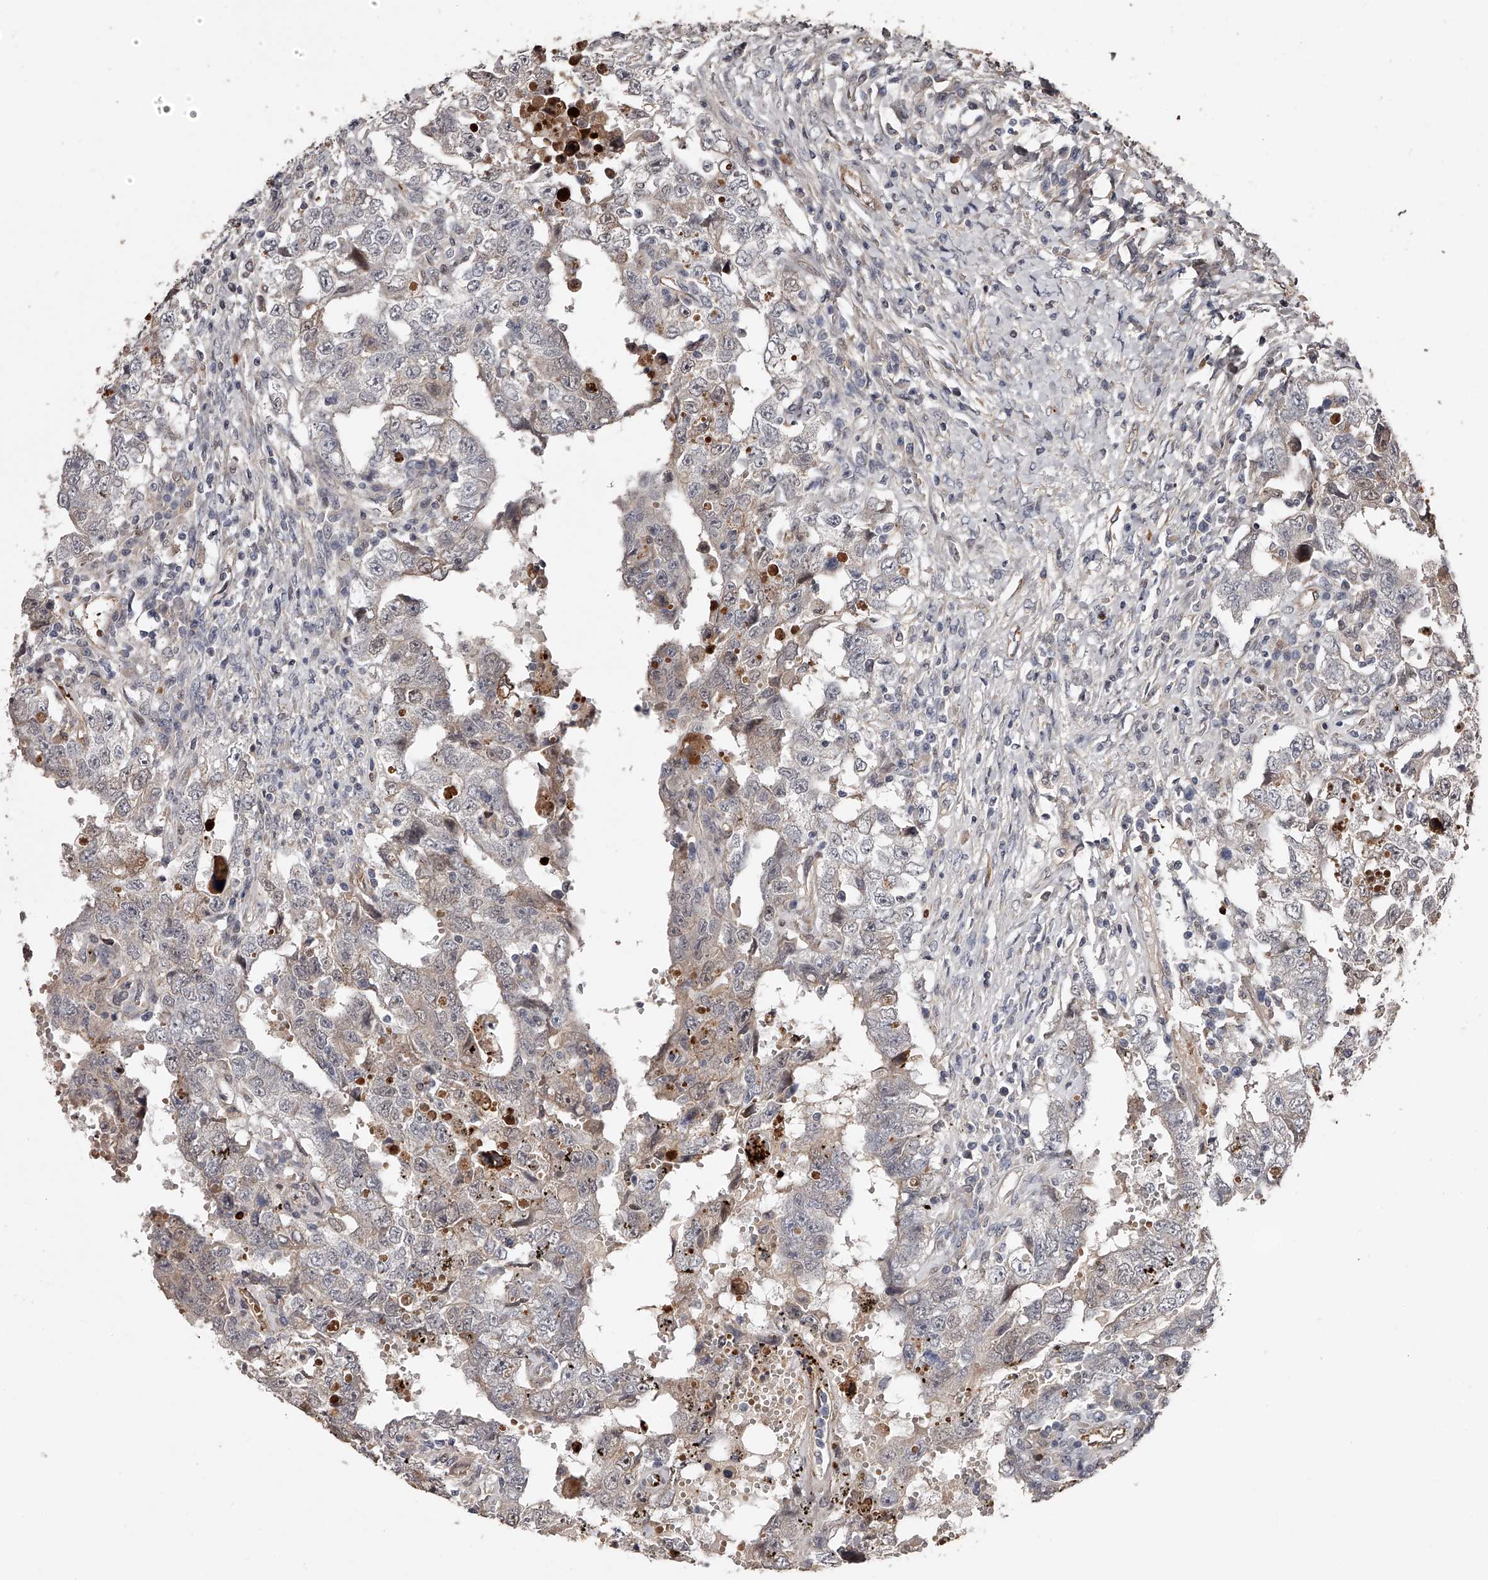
{"staining": {"intensity": "weak", "quantity": "<25%", "location": "cytoplasmic/membranous"}, "tissue": "testis cancer", "cell_type": "Tumor cells", "image_type": "cancer", "snomed": [{"axis": "morphology", "description": "Carcinoma, Embryonal, NOS"}, {"axis": "topography", "description": "Testis"}], "caption": "DAB immunohistochemical staining of testis cancer (embryonal carcinoma) displays no significant staining in tumor cells. Brightfield microscopy of immunohistochemistry (IHC) stained with DAB (brown) and hematoxylin (blue), captured at high magnification.", "gene": "URGCP", "patient": {"sex": "male", "age": 26}}